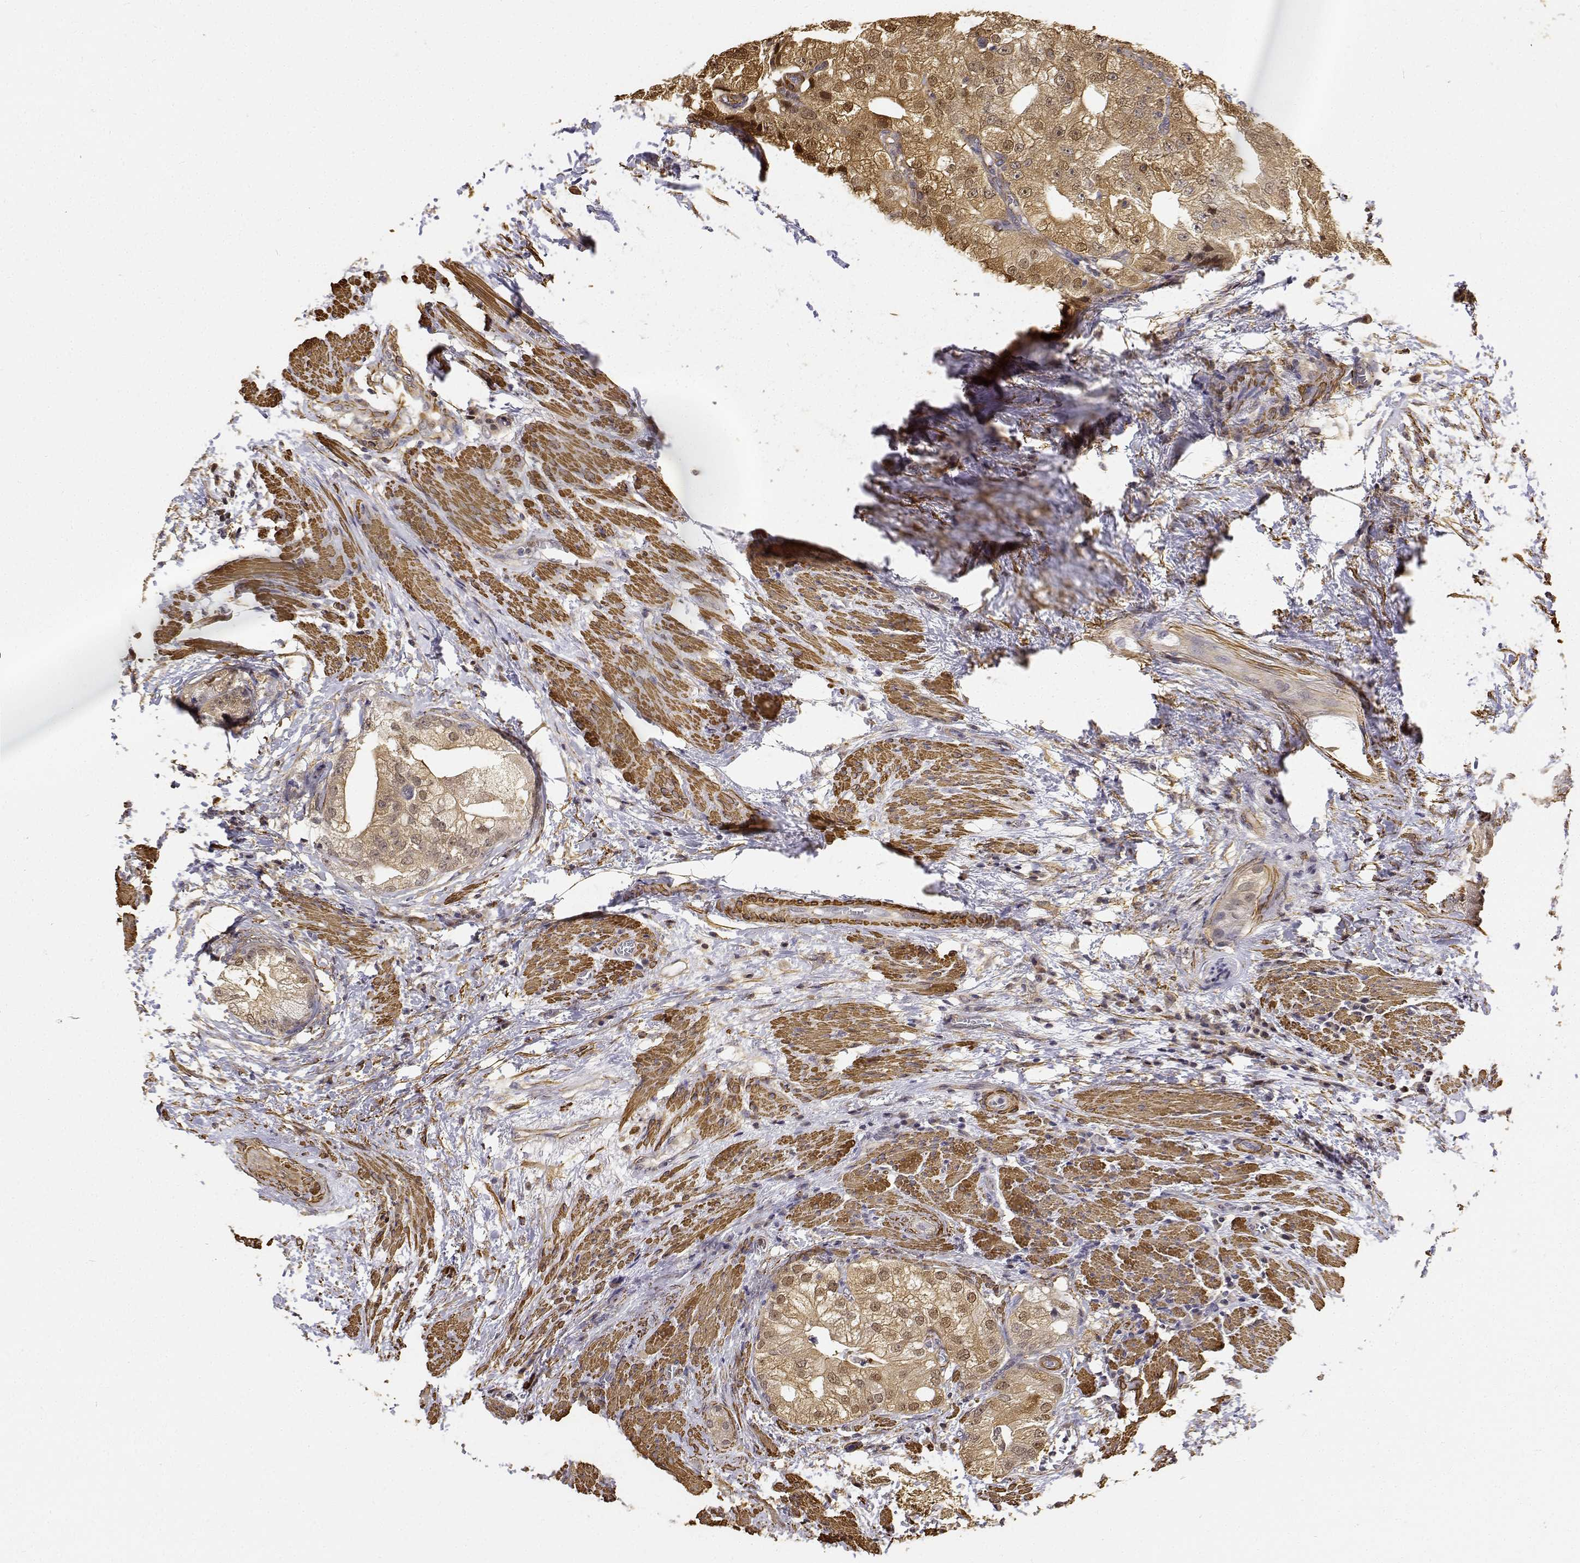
{"staining": {"intensity": "moderate", "quantity": ">75%", "location": "cytoplasmic/membranous,nuclear"}, "tissue": "prostate cancer", "cell_type": "Tumor cells", "image_type": "cancer", "snomed": [{"axis": "morphology", "description": "Adenocarcinoma, High grade"}, {"axis": "topography", "description": "Prostate"}], "caption": "High-power microscopy captured an IHC histopathology image of prostate cancer (high-grade adenocarcinoma), revealing moderate cytoplasmic/membranous and nuclear expression in about >75% of tumor cells.", "gene": "PCID2", "patient": {"sex": "male", "age": 70}}